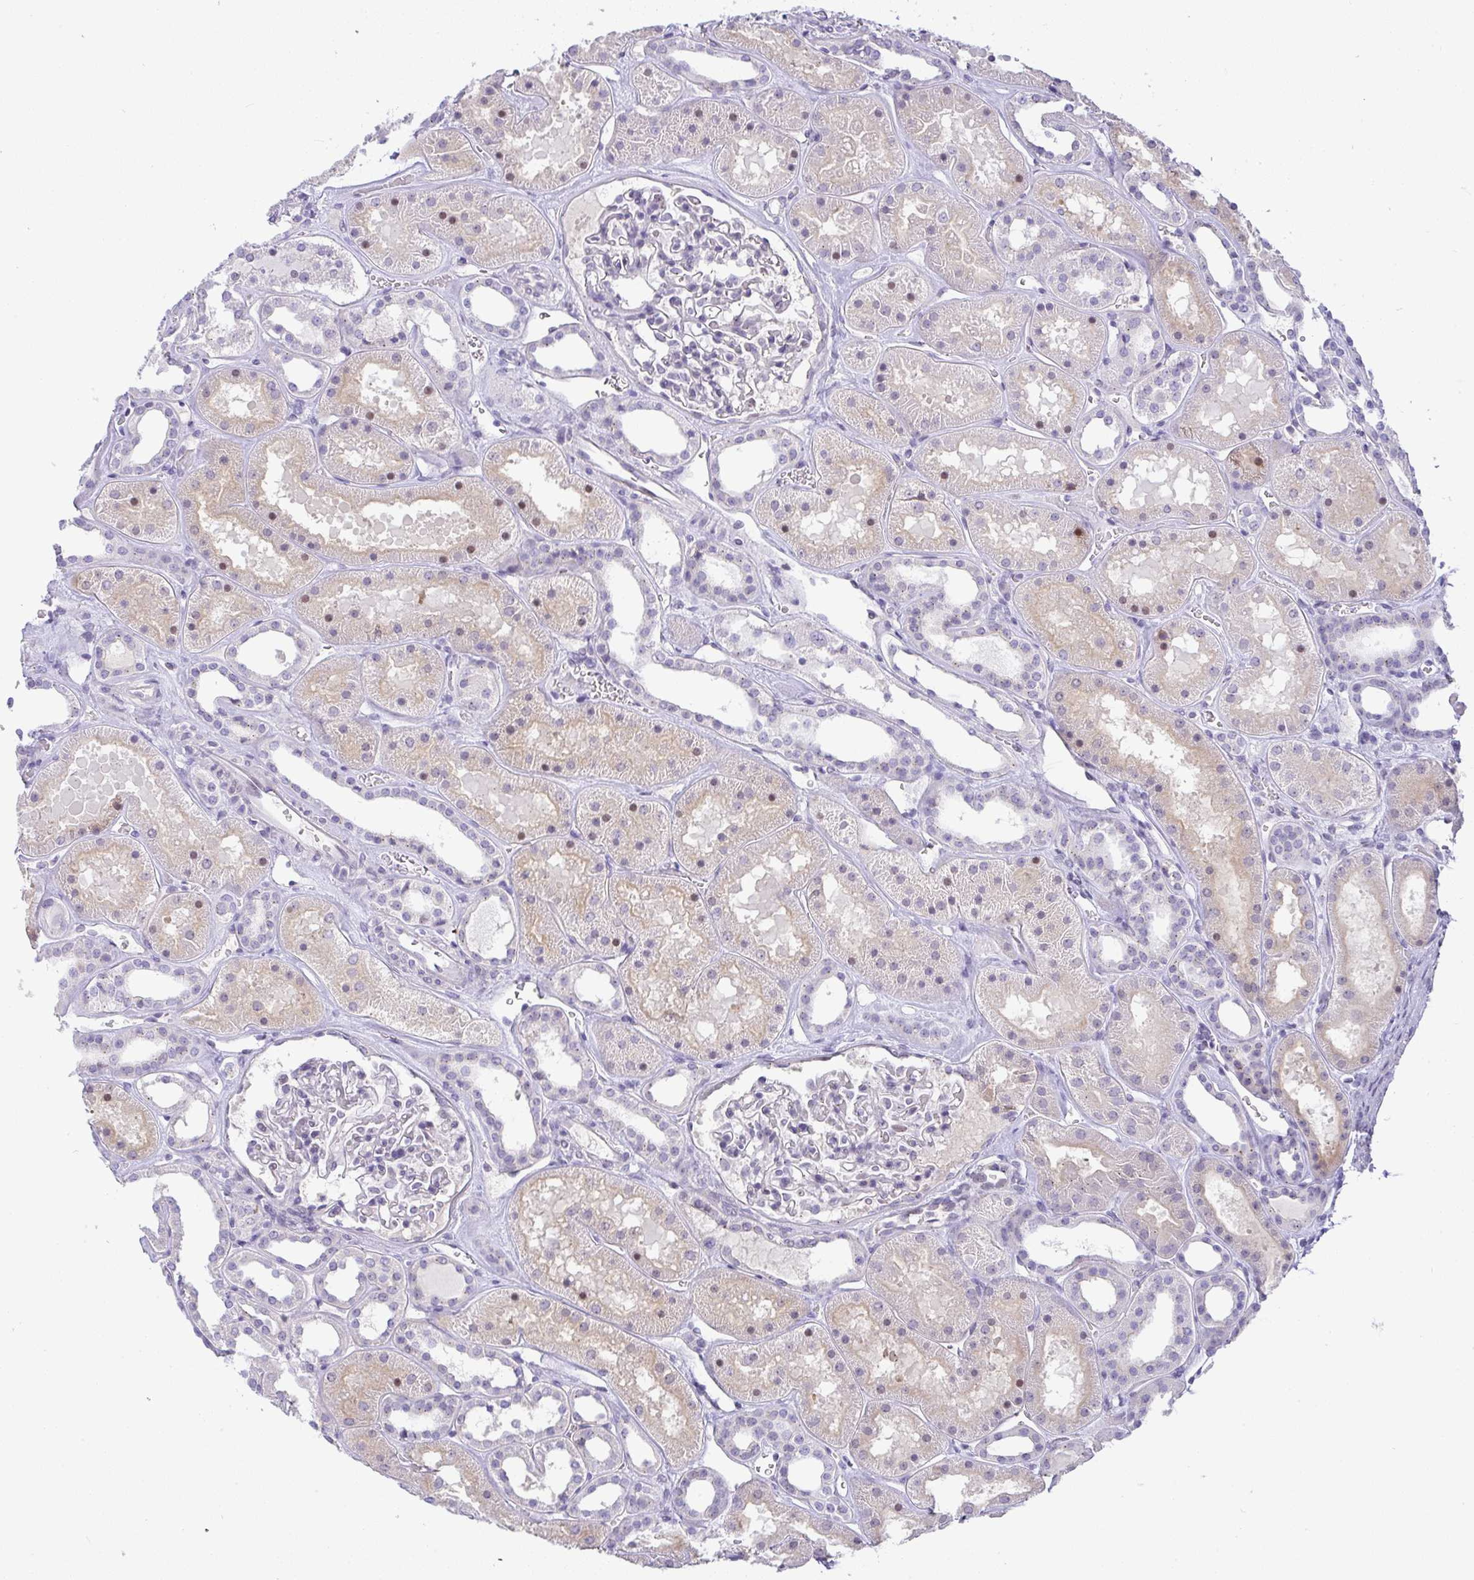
{"staining": {"intensity": "negative", "quantity": "none", "location": "none"}, "tissue": "kidney", "cell_type": "Cells in glomeruli", "image_type": "normal", "snomed": [{"axis": "morphology", "description": "Normal tissue, NOS"}, {"axis": "topography", "description": "Kidney"}], "caption": "Immunohistochemistry (IHC) image of normal kidney: kidney stained with DAB displays no significant protein expression in cells in glomeruli.", "gene": "FAM177A1", "patient": {"sex": "female", "age": 41}}